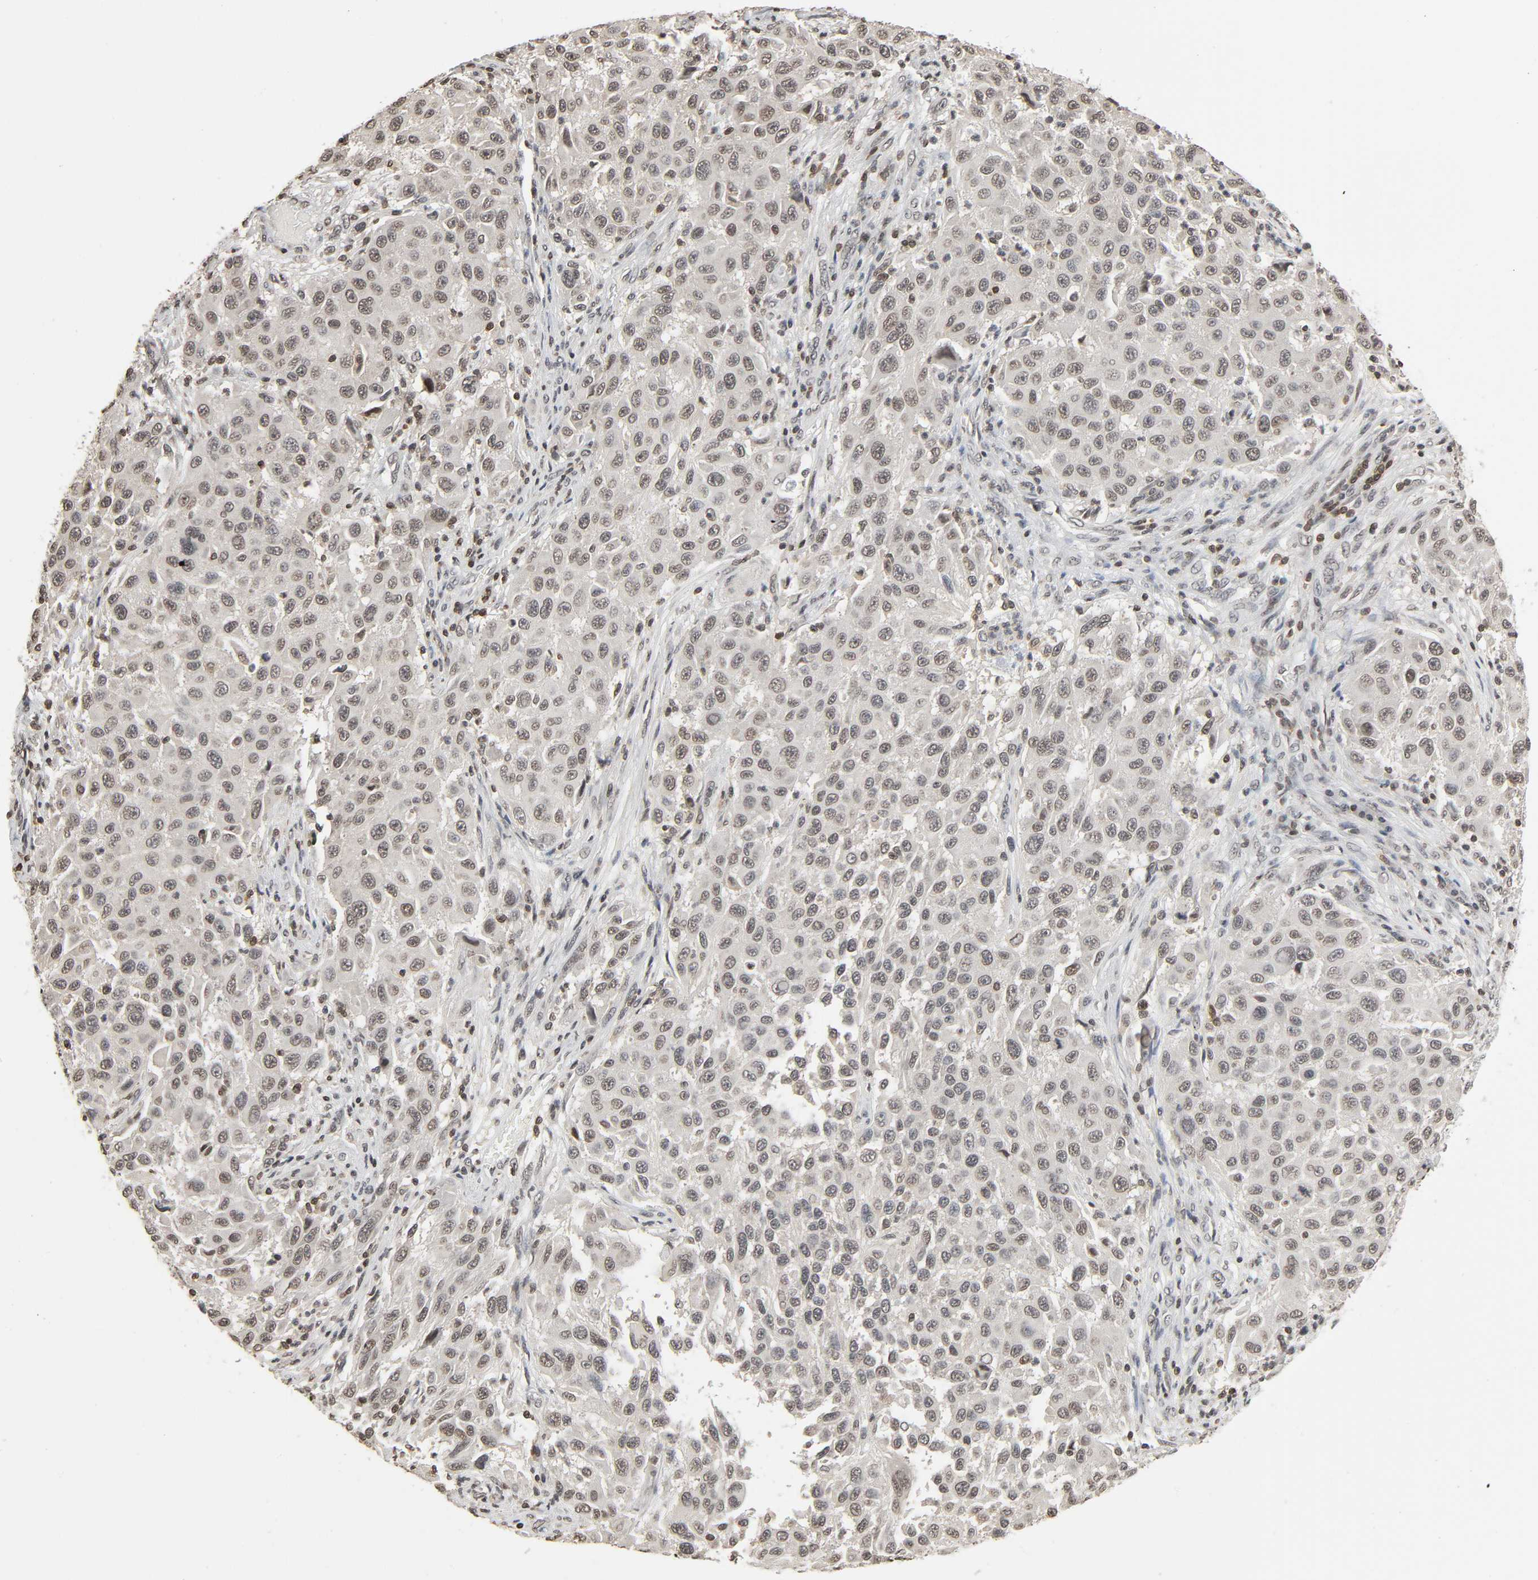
{"staining": {"intensity": "negative", "quantity": "none", "location": "none"}, "tissue": "melanoma", "cell_type": "Tumor cells", "image_type": "cancer", "snomed": [{"axis": "morphology", "description": "Malignant melanoma, Metastatic site"}, {"axis": "topography", "description": "Lymph node"}], "caption": "The immunohistochemistry (IHC) photomicrograph has no significant positivity in tumor cells of melanoma tissue. (Immunohistochemistry, brightfield microscopy, high magnification).", "gene": "STK4", "patient": {"sex": "male", "age": 61}}